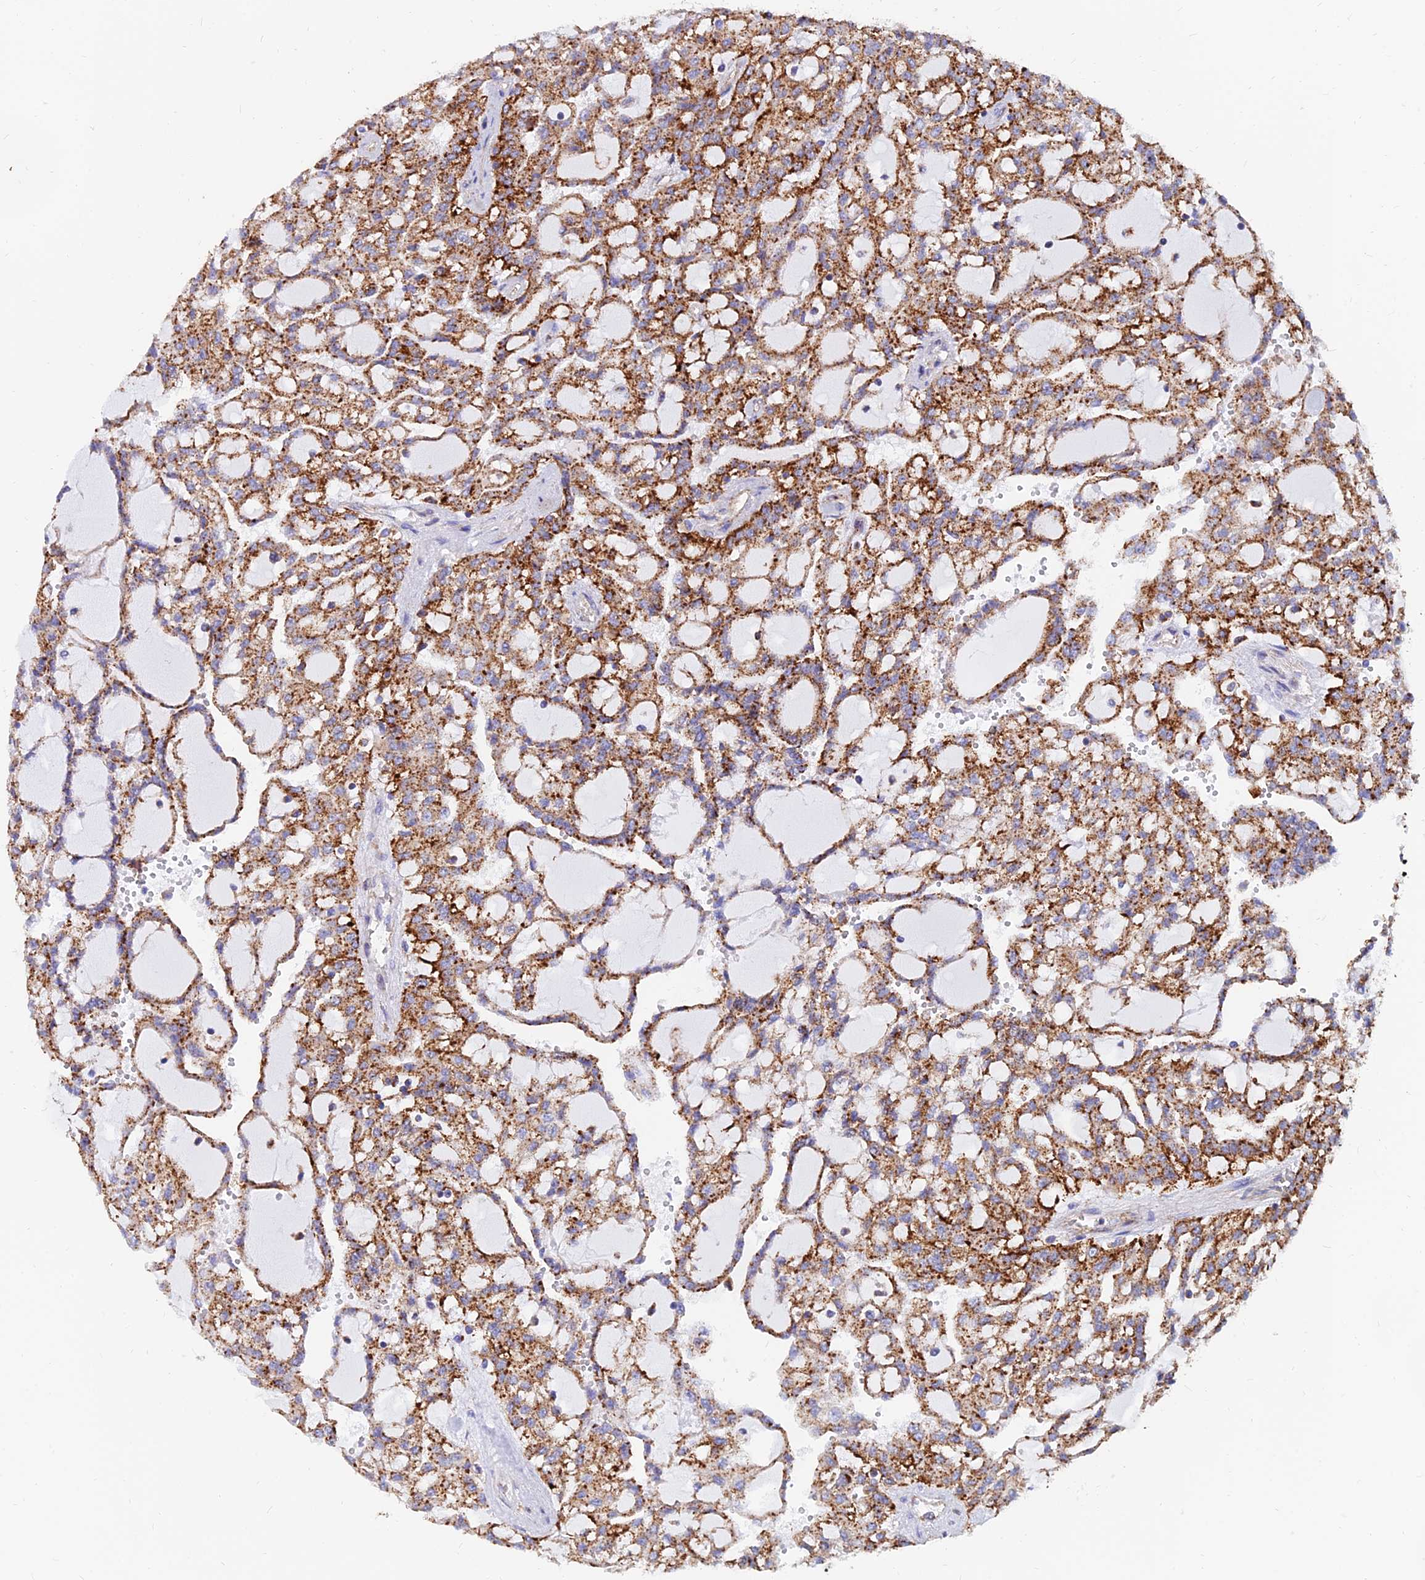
{"staining": {"intensity": "strong", "quantity": ">75%", "location": "cytoplasmic/membranous"}, "tissue": "renal cancer", "cell_type": "Tumor cells", "image_type": "cancer", "snomed": [{"axis": "morphology", "description": "Adenocarcinoma, NOS"}, {"axis": "topography", "description": "Kidney"}], "caption": "The micrograph demonstrates immunohistochemical staining of renal cancer (adenocarcinoma). There is strong cytoplasmic/membranous positivity is present in about >75% of tumor cells.", "gene": "SPNS1", "patient": {"sex": "male", "age": 63}}